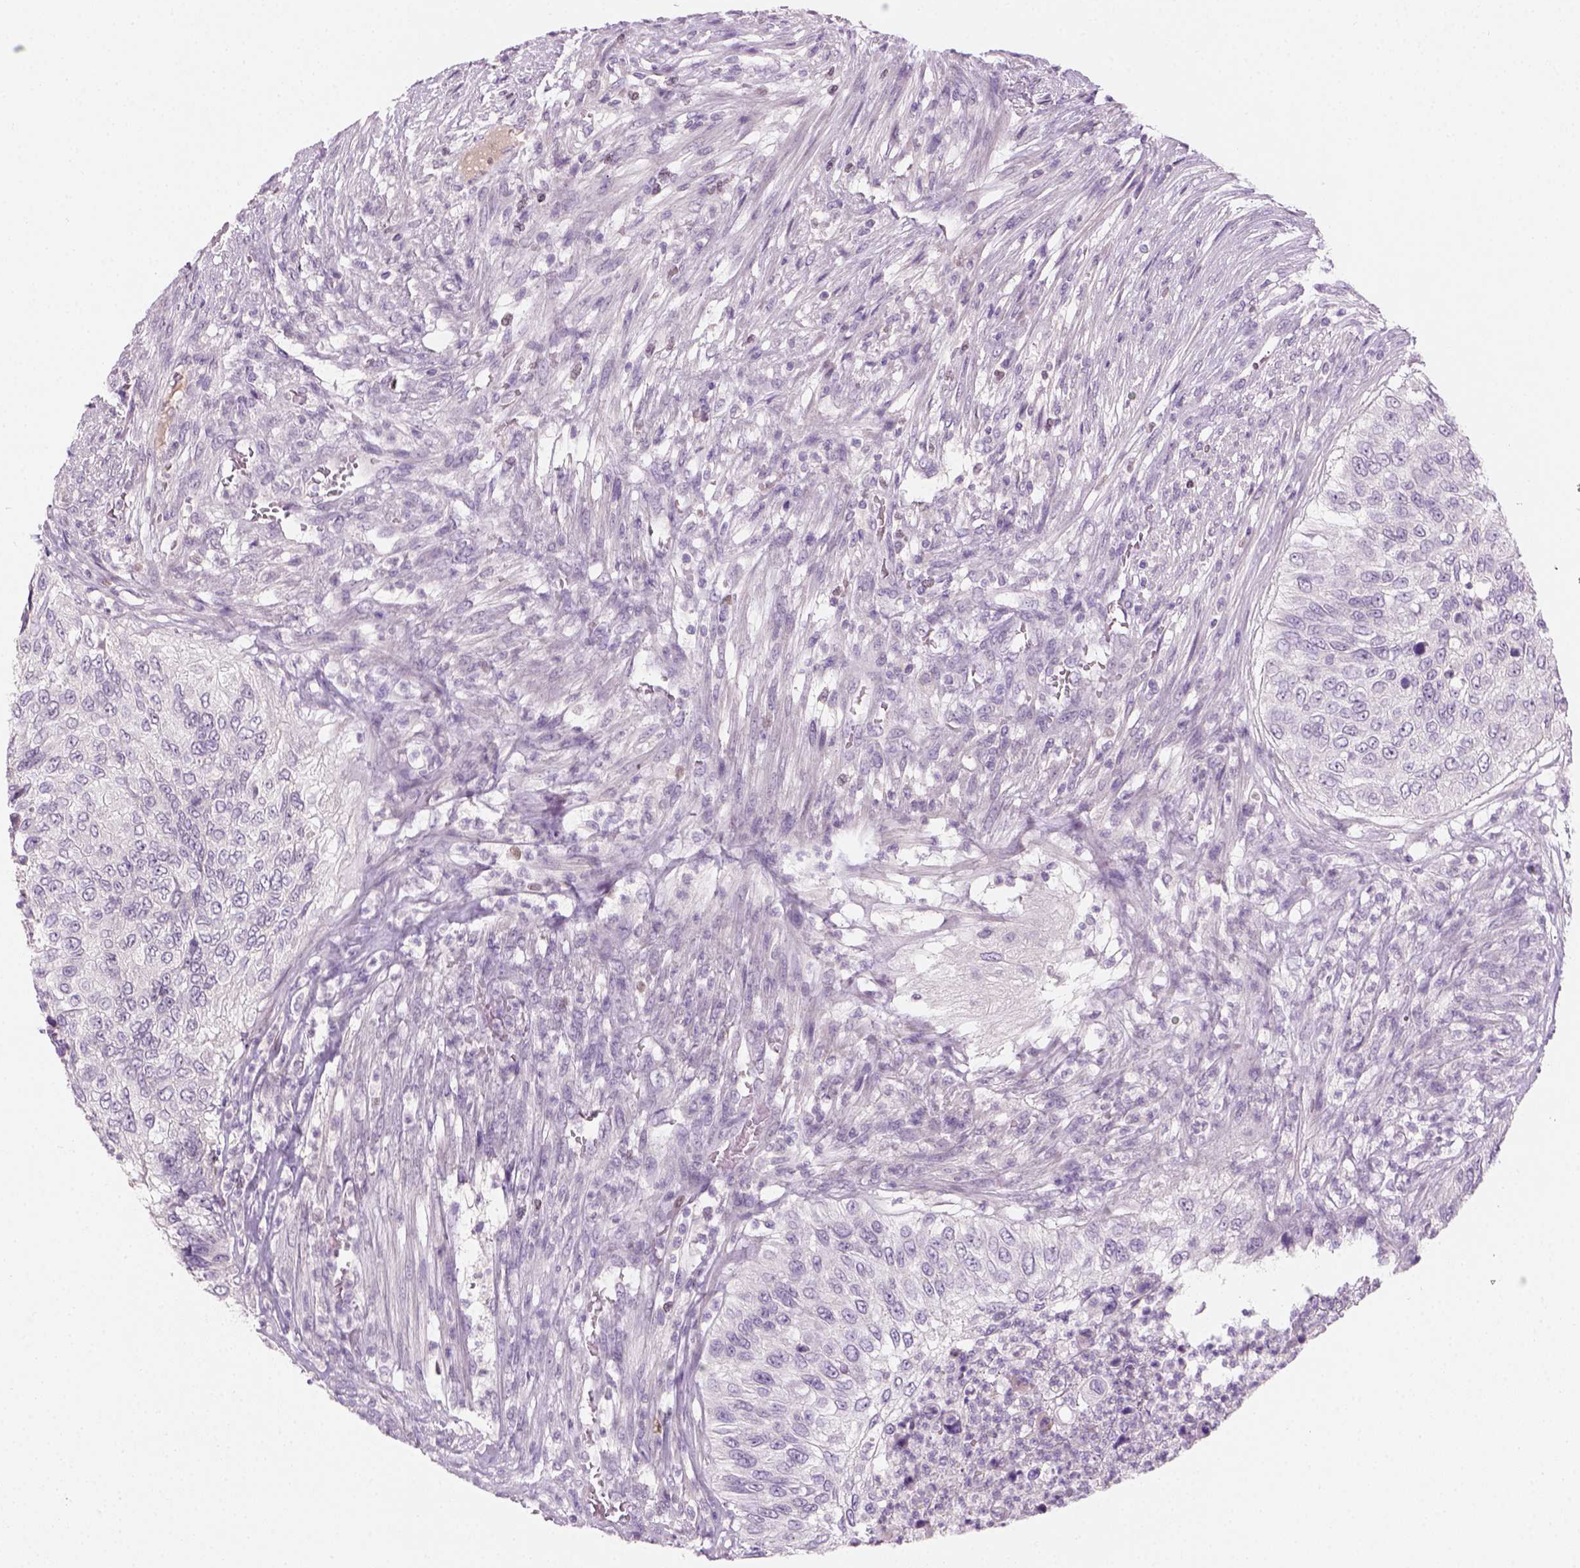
{"staining": {"intensity": "negative", "quantity": "none", "location": "none"}, "tissue": "urothelial cancer", "cell_type": "Tumor cells", "image_type": "cancer", "snomed": [{"axis": "morphology", "description": "Urothelial carcinoma, High grade"}, {"axis": "topography", "description": "Urinary bladder"}], "caption": "High power microscopy histopathology image of an IHC image of urothelial cancer, revealing no significant staining in tumor cells.", "gene": "GFI1B", "patient": {"sex": "female", "age": 60}}